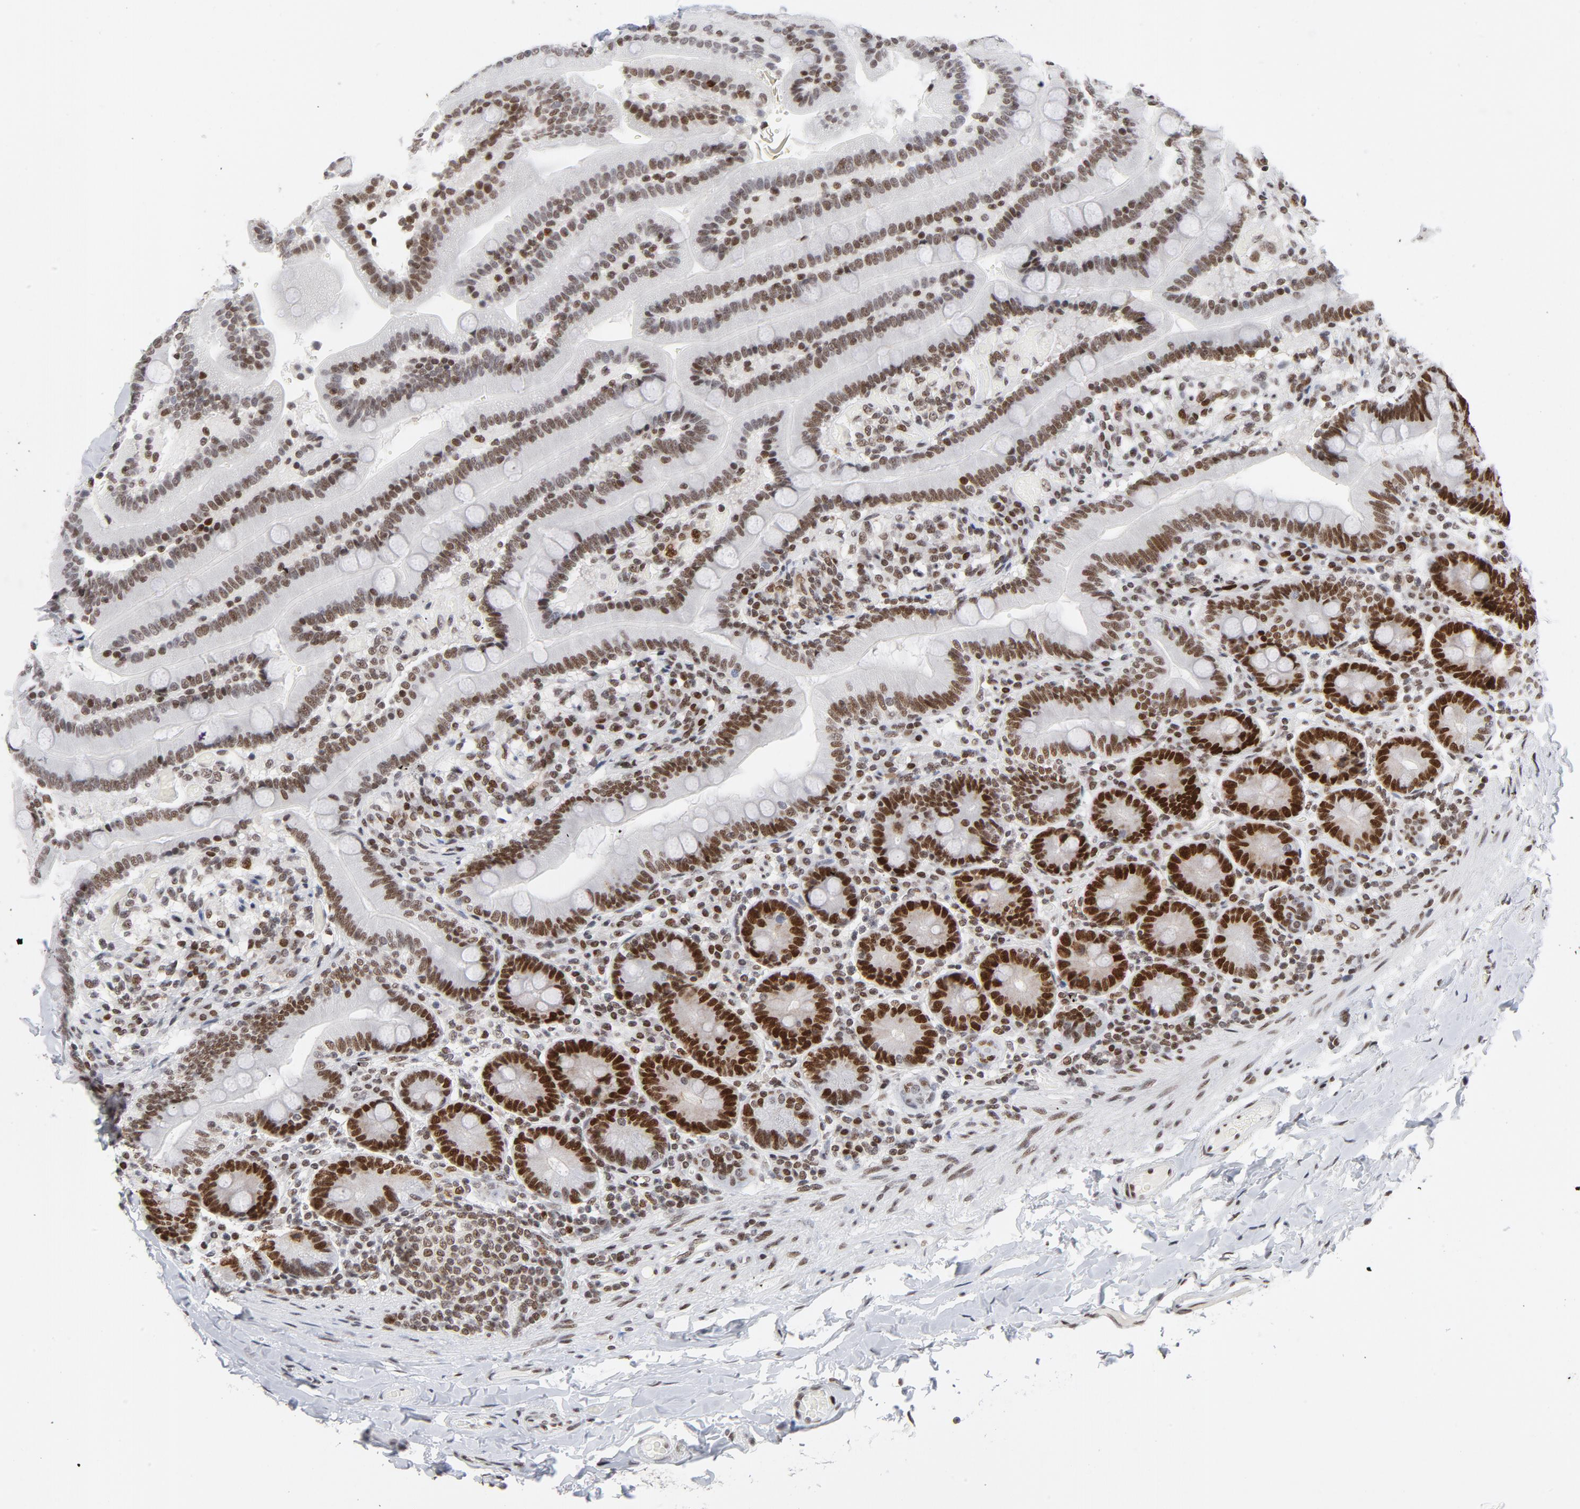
{"staining": {"intensity": "strong", "quantity": "25%-75%", "location": "nuclear"}, "tissue": "duodenum", "cell_type": "Glandular cells", "image_type": "normal", "snomed": [{"axis": "morphology", "description": "Normal tissue, NOS"}, {"axis": "topography", "description": "Duodenum"}], "caption": "A high-resolution image shows immunohistochemistry staining of unremarkable duodenum, which demonstrates strong nuclear staining in approximately 25%-75% of glandular cells. The staining was performed using DAB (3,3'-diaminobenzidine), with brown indicating positive protein expression. Nuclei are stained blue with hematoxylin.", "gene": "RFC4", "patient": {"sex": "male", "age": 66}}